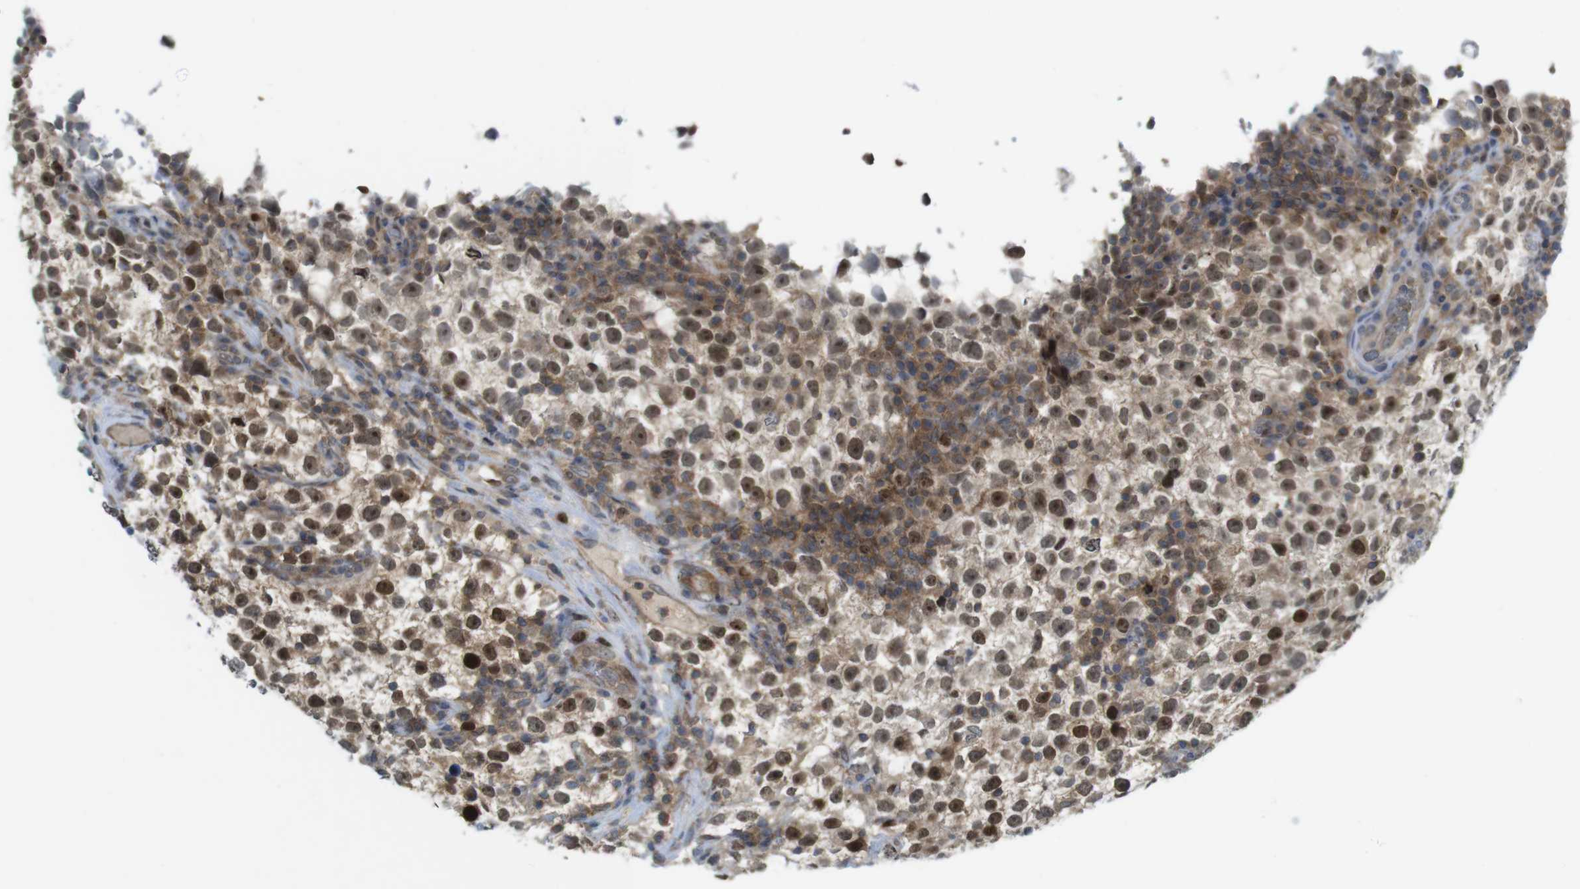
{"staining": {"intensity": "strong", "quantity": ">75%", "location": "nuclear"}, "tissue": "testis cancer", "cell_type": "Tumor cells", "image_type": "cancer", "snomed": [{"axis": "morphology", "description": "Seminoma, NOS"}, {"axis": "topography", "description": "Testis"}], "caption": "Tumor cells show strong nuclear expression in approximately >75% of cells in testis cancer.", "gene": "RCC1", "patient": {"sex": "male", "age": 22}}